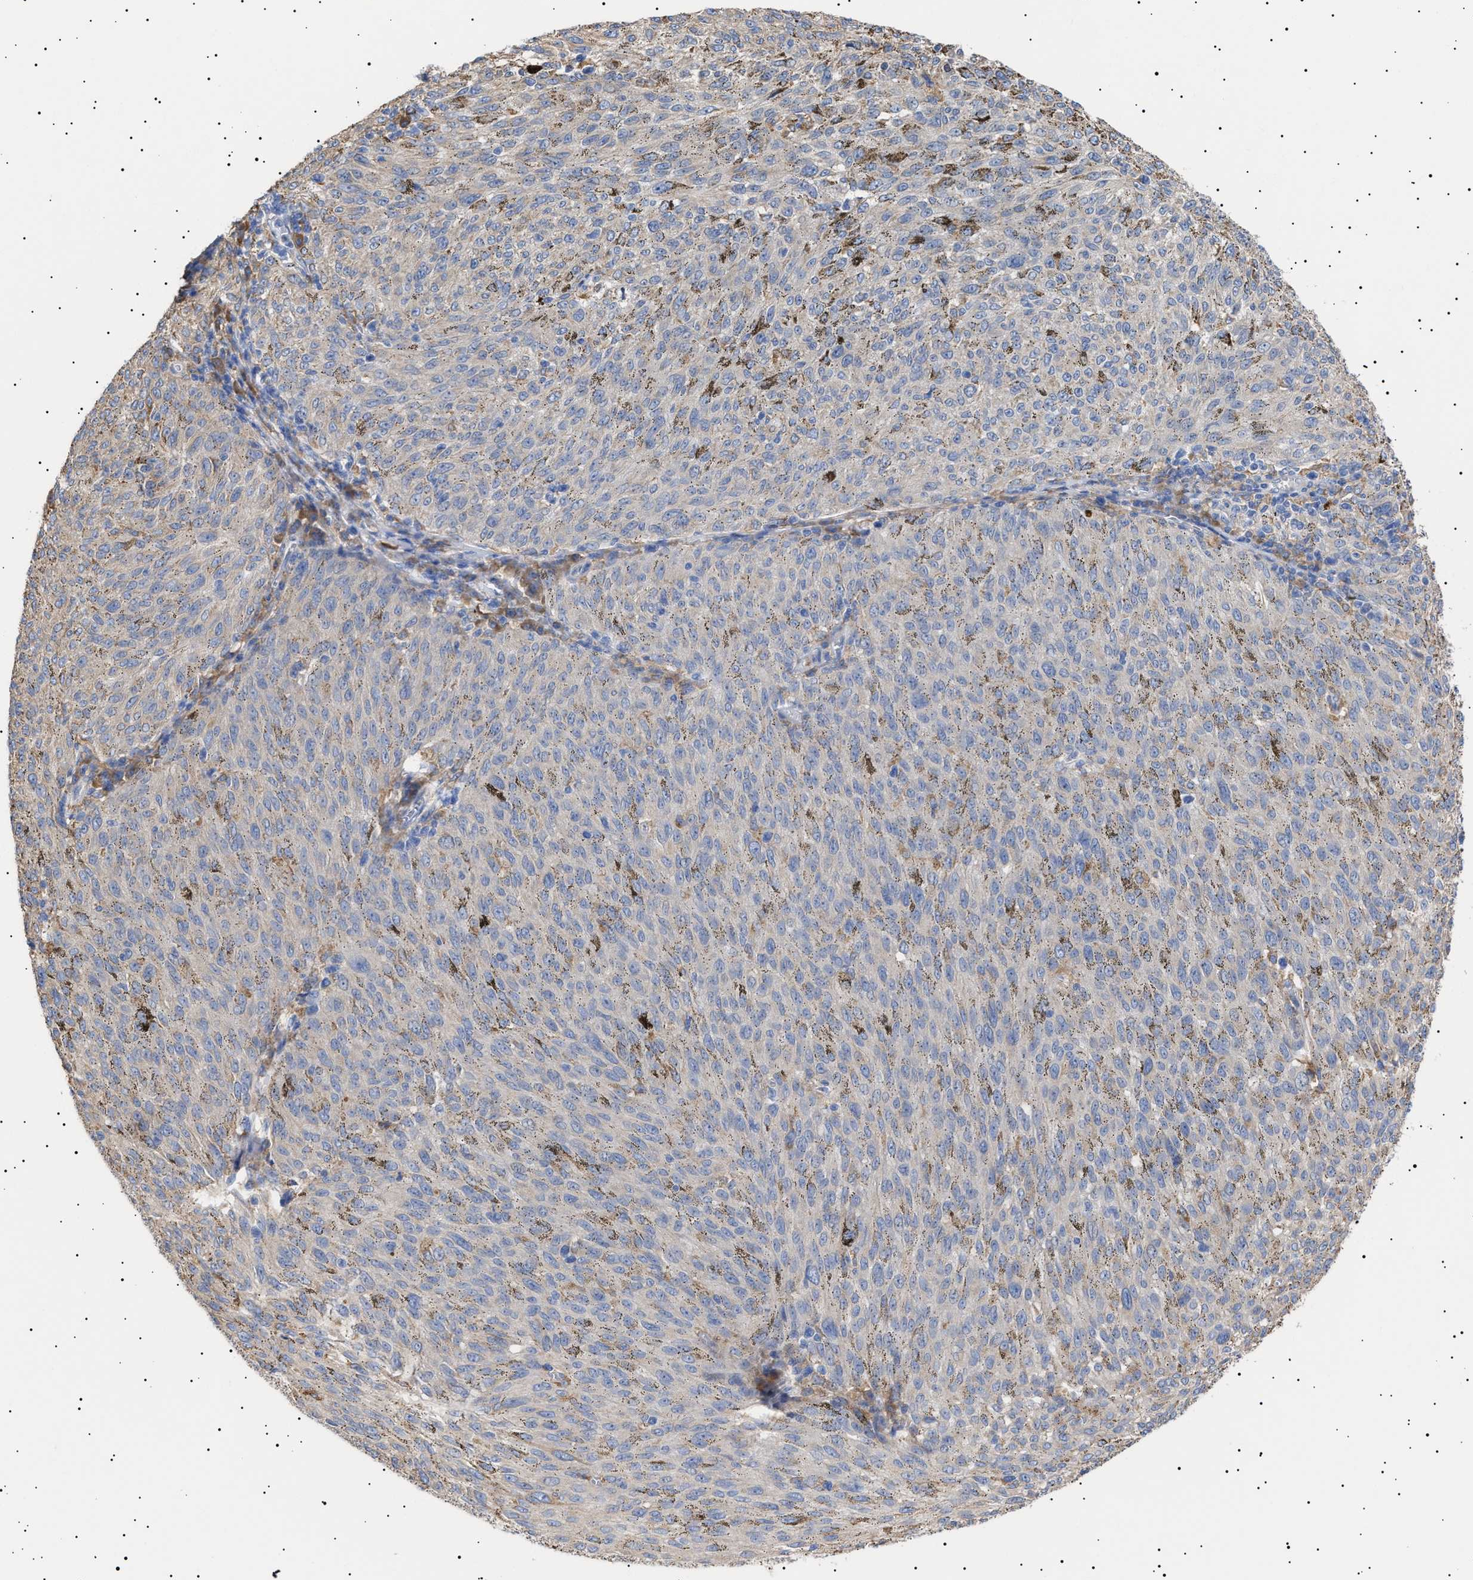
{"staining": {"intensity": "weak", "quantity": ">75%", "location": "cytoplasmic/membranous"}, "tissue": "melanoma", "cell_type": "Tumor cells", "image_type": "cancer", "snomed": [{"axis": "morphology", "description": "Malignant melanoma, NOS"}, {"axis": "topography", "description": "Skin"}], "caption": "High-power microscopy captured an immunohistochemistry photomicrograph of malignant melanoma, revealing weak cytoplasmic/membranous staining in about >75% of tumor cells.", "gene": "ERCC6L2", "patient": {"sex": "female", "age": 72}}